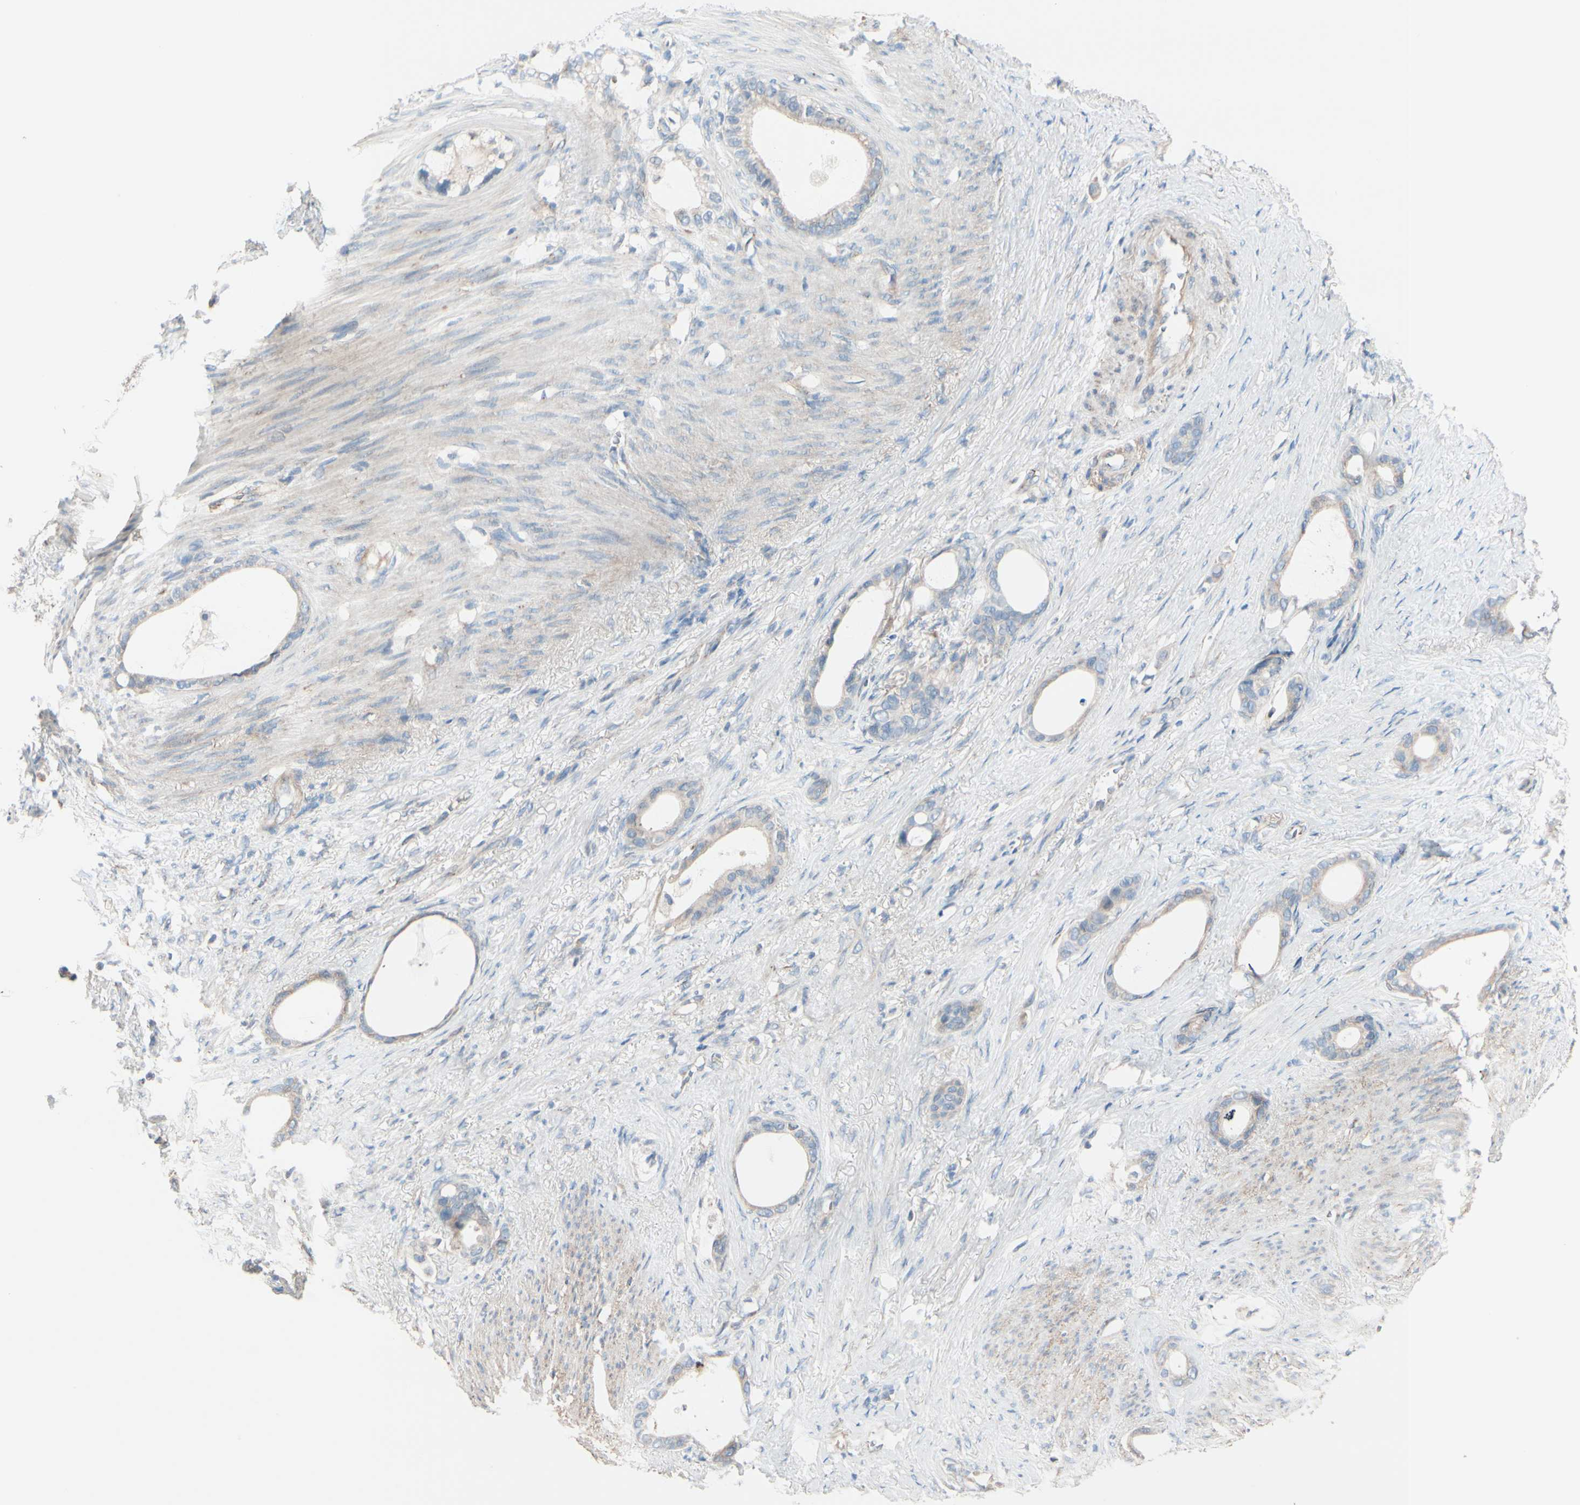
{"staining": {"intensity": "weak", "quantity": ">75%", "location": "cytoplasmic/membranous"}, "tissue": "stomach cancer", "cell_type": "Tumor cells", "image_type": "cancer", "snomed": [{"axis": "morphology", "description": "Adenocarcinoma, NOS"}, {"axis": "topography", "description": "Stomach"}], "caption": "Approximately >75% of tumor cells in human stomach cancer (adenocarcinoma) reveal weak cytoplasmic/membranous protein expression as visualized by brown immunohistochemical staining.", "gene": "EPHA3", "patient": {"sex": "female", "age": 75}}